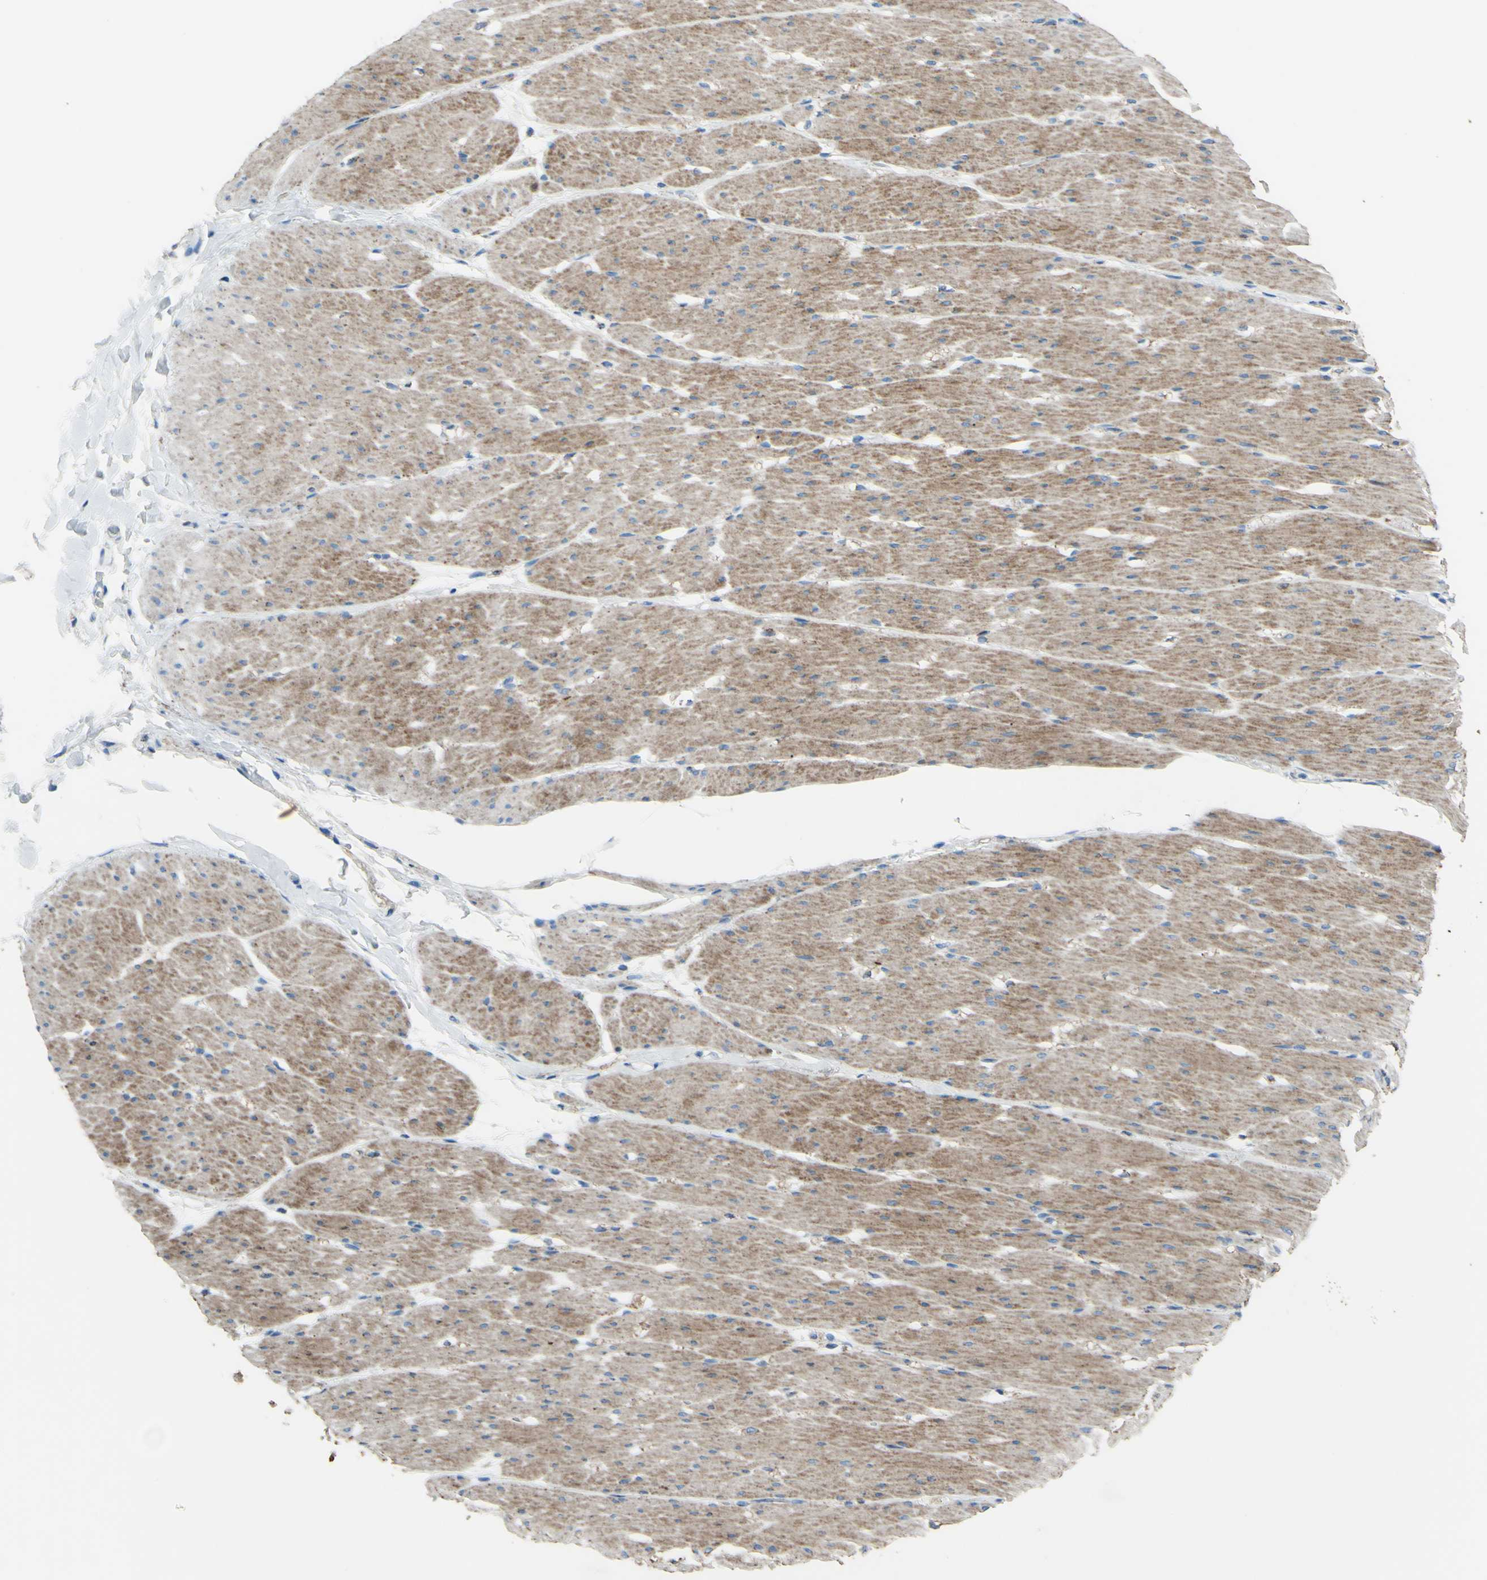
{"staining": {"intensity": "moderate", "quantity": ">75%", "location": "cytoplasmic/membranous"}, "tissue": "smooth muscle", "cell_type": "Smooth muscle cells", "image_type": "normal", "snomed": [{"axis": "morphology", "description": "Normal tissue, NOS"}, {"axis": "topography", "description": "Smooth muscle"}, {"axis": "topography", "description": "Colon"}], "caption": "Immunohistochemical staining of benign human smooth muscle exhibits medium levels of moderate cytoplasmic/membranous positivity in approximately >75% of smooth muscle cells. The protein of interest is stained brown, and the nuclei are stained in blue (DAB (3,3'-diaminobenzidine) IHC with brightfield microscopy, high magnification).", "gene": "CMKLR2", "patient": {"sex": "male", "age": 67}}